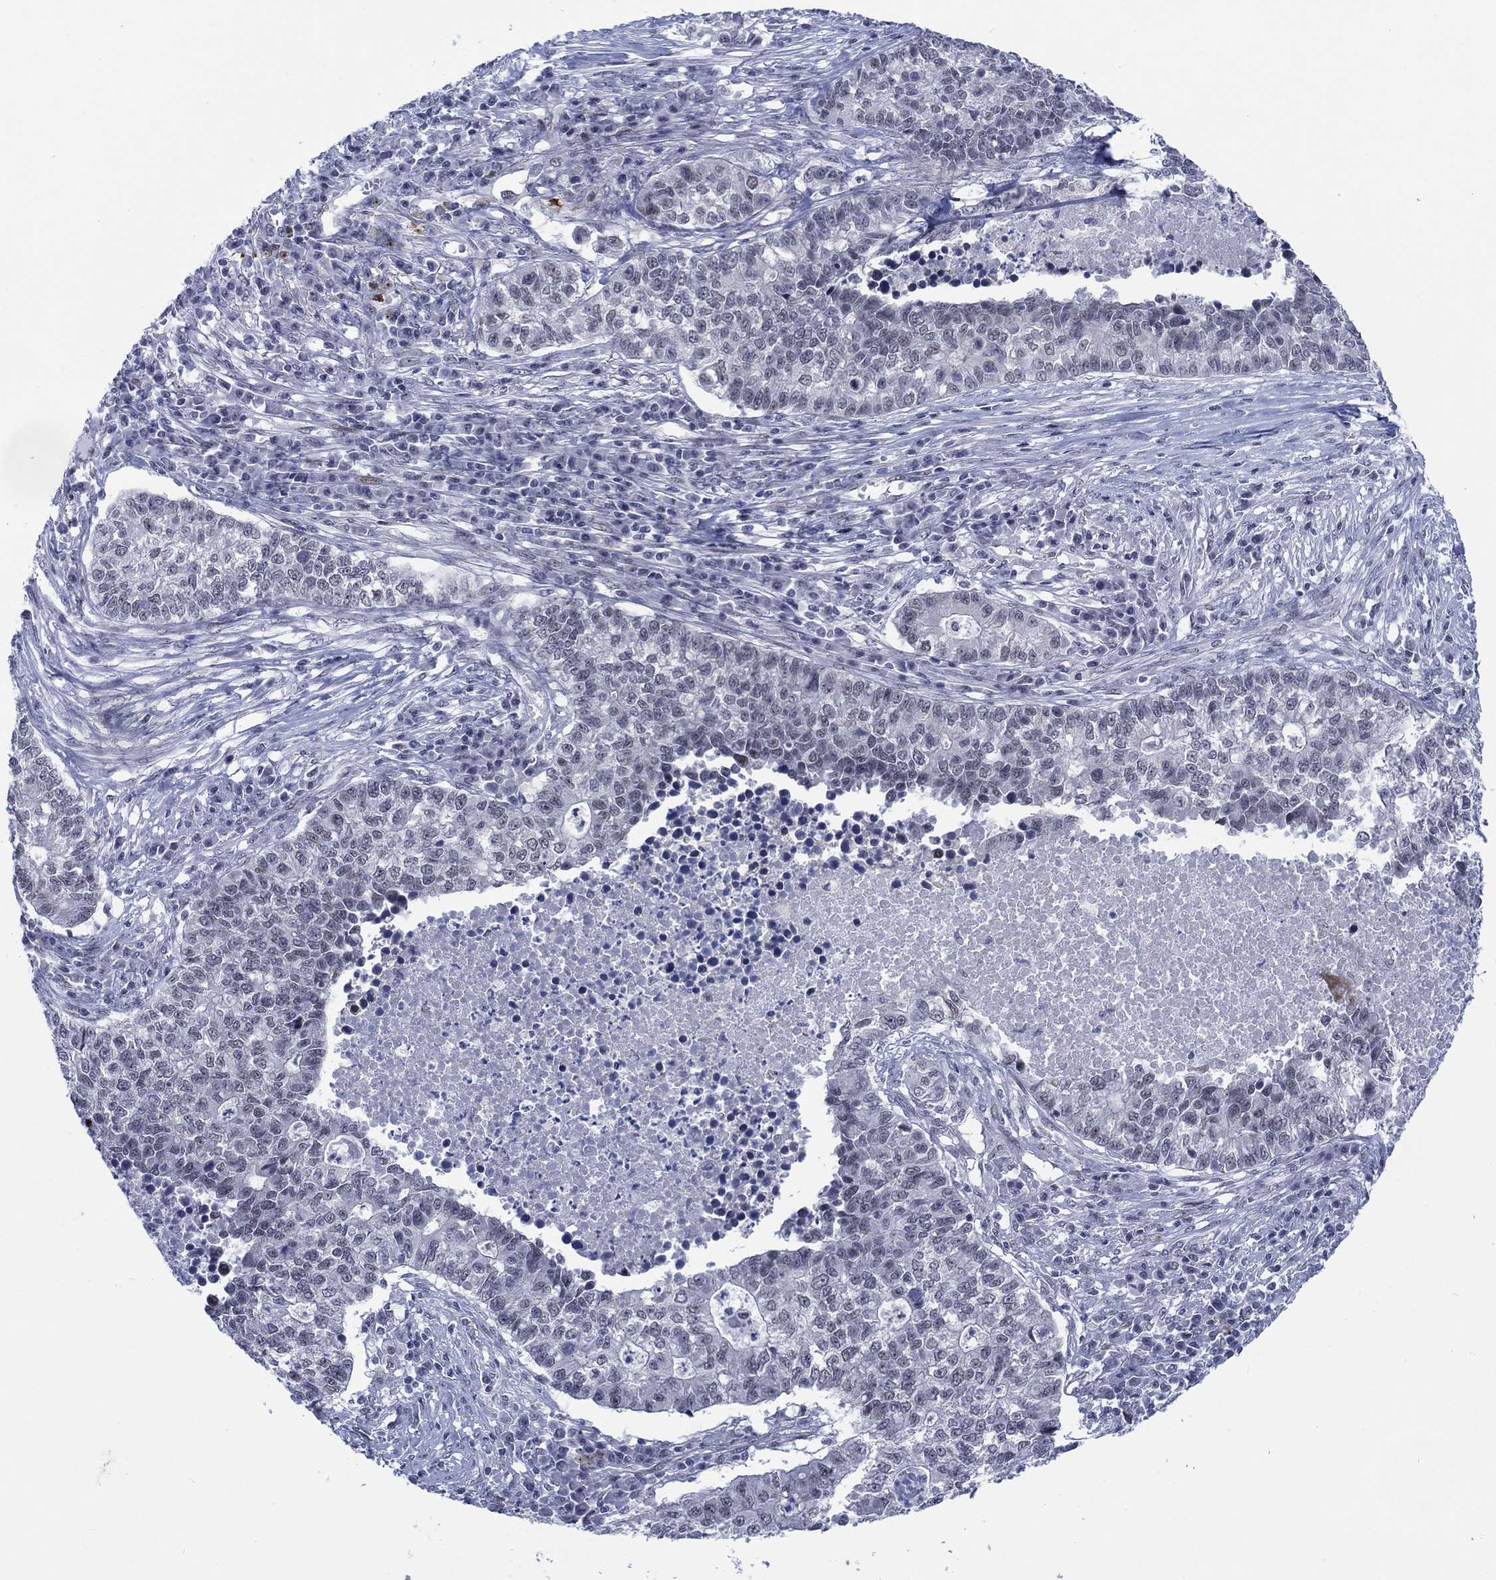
{"staining": {"intensity": "negative", "quantity": "none", "location": "none"}, "tissue": "lung cancer", "cell_type": "Tumor cells", "image_type": "cancer", "snomed": [{"axis": "morphology", "description": "Adenocarcinoma, NOS"}, {"axis": "topography", "description": "Lung"}], "caption": "IHC of human lung adenocarcinoma displays no staining in tumor cells. Nuclei are stained in blue.", "gene": "NEU3", "patient": {"sex": "male", "age": 57}}